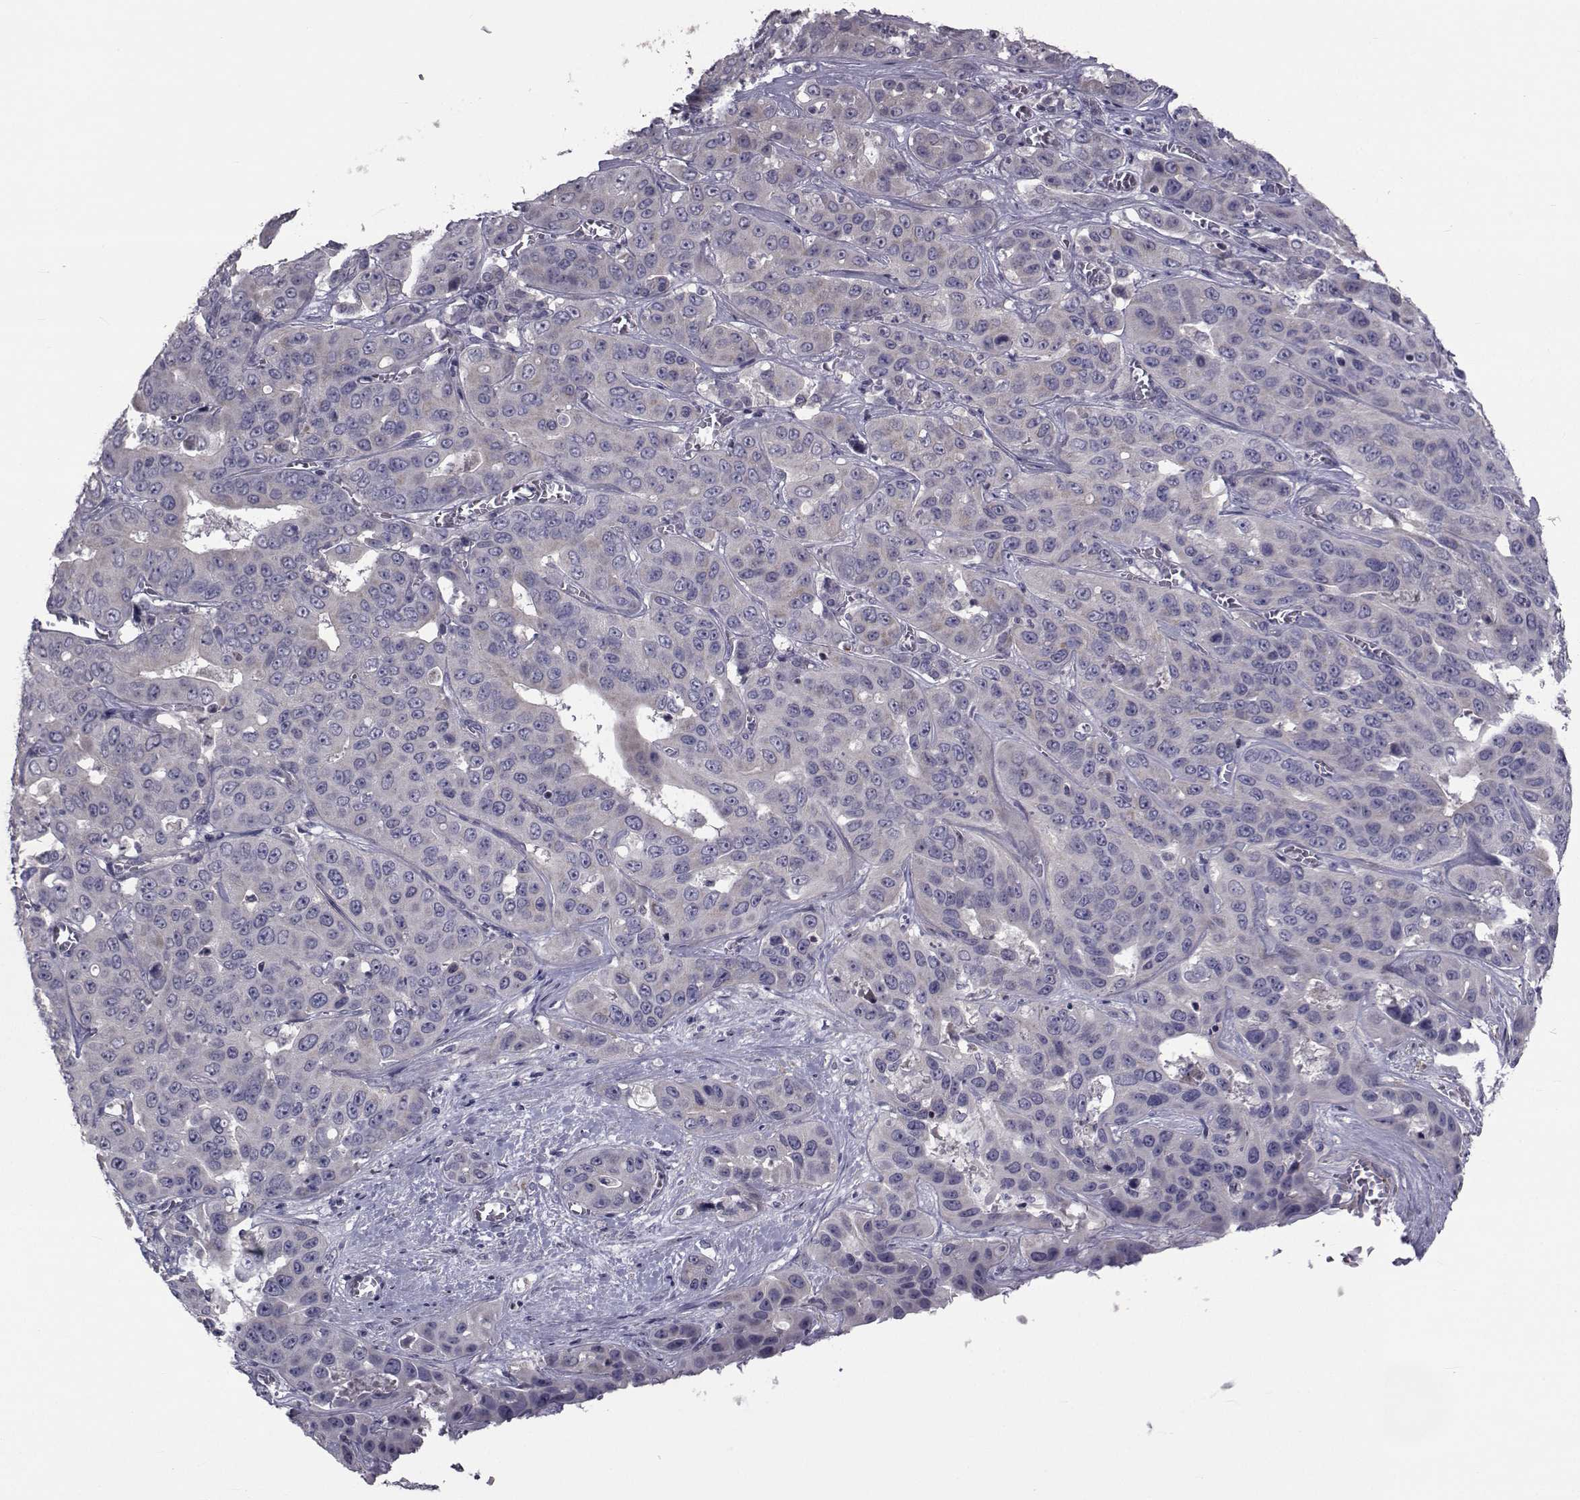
{"staining": {"intensity": "negative", "quantity": "none", "location": "none"}, "tissue": "liver cancer", "cell_type": "Tumor cells", "image_type": "cancer", "snomed": [{"axis": "morphology", "description": "Cholangiocarcinoma"}, {"axis": "topography", "description": "Liver"}], "caption": "The immunohistochemistry (IHC) micrograph has no significant positivity in tumor cells of liver cancer (cholangiocarcinoma) tissue.", "gene": "CFAP74", "patient": {"sex": "female", "age": 52}}